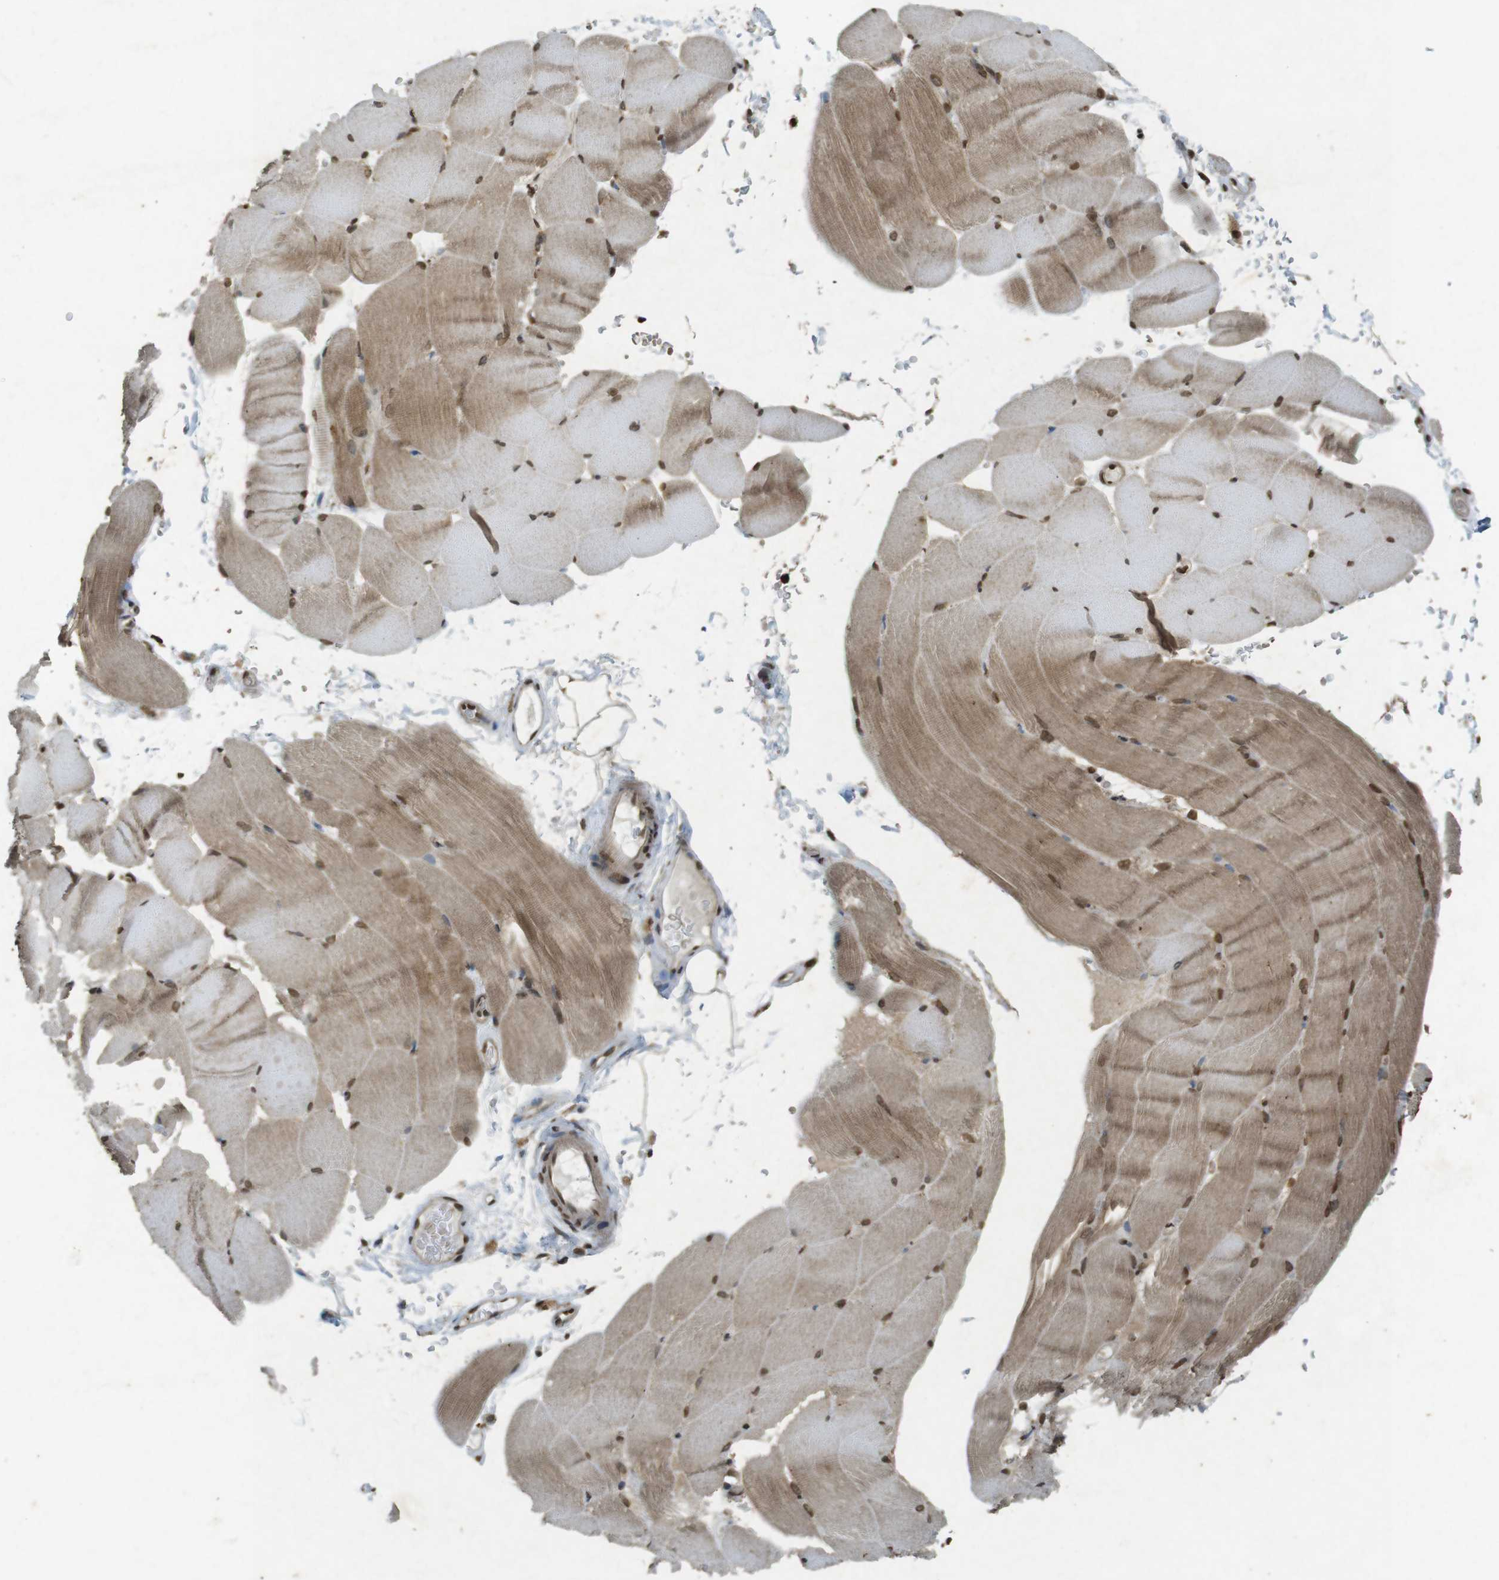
{"staining": {"intensity": "moderate", "quantity": ">75%", "location": "cytoplasmic/membranous,nuclear"}, "tissue": "skeletal muscle", "cell_type": "Myocytes", "image_type": "normal", "snomed": [{"axis": "morphology", "description": "Normal tissue, NOS"}, {"axis": "topography", "description": "Skeletal muscle"}, {"axis": "topography", "description": "Parathyroid gland"}], "caption": "IHC photomicrograph of unremarkable human skeletal muscle stained for a protein (brown), which shows medium levels of moderate cytoplasmic/membranous,nuclear staining in about >75% of myocytes.", "gene": "ORC4", "patient": {"sex": "female", "age": 37}}